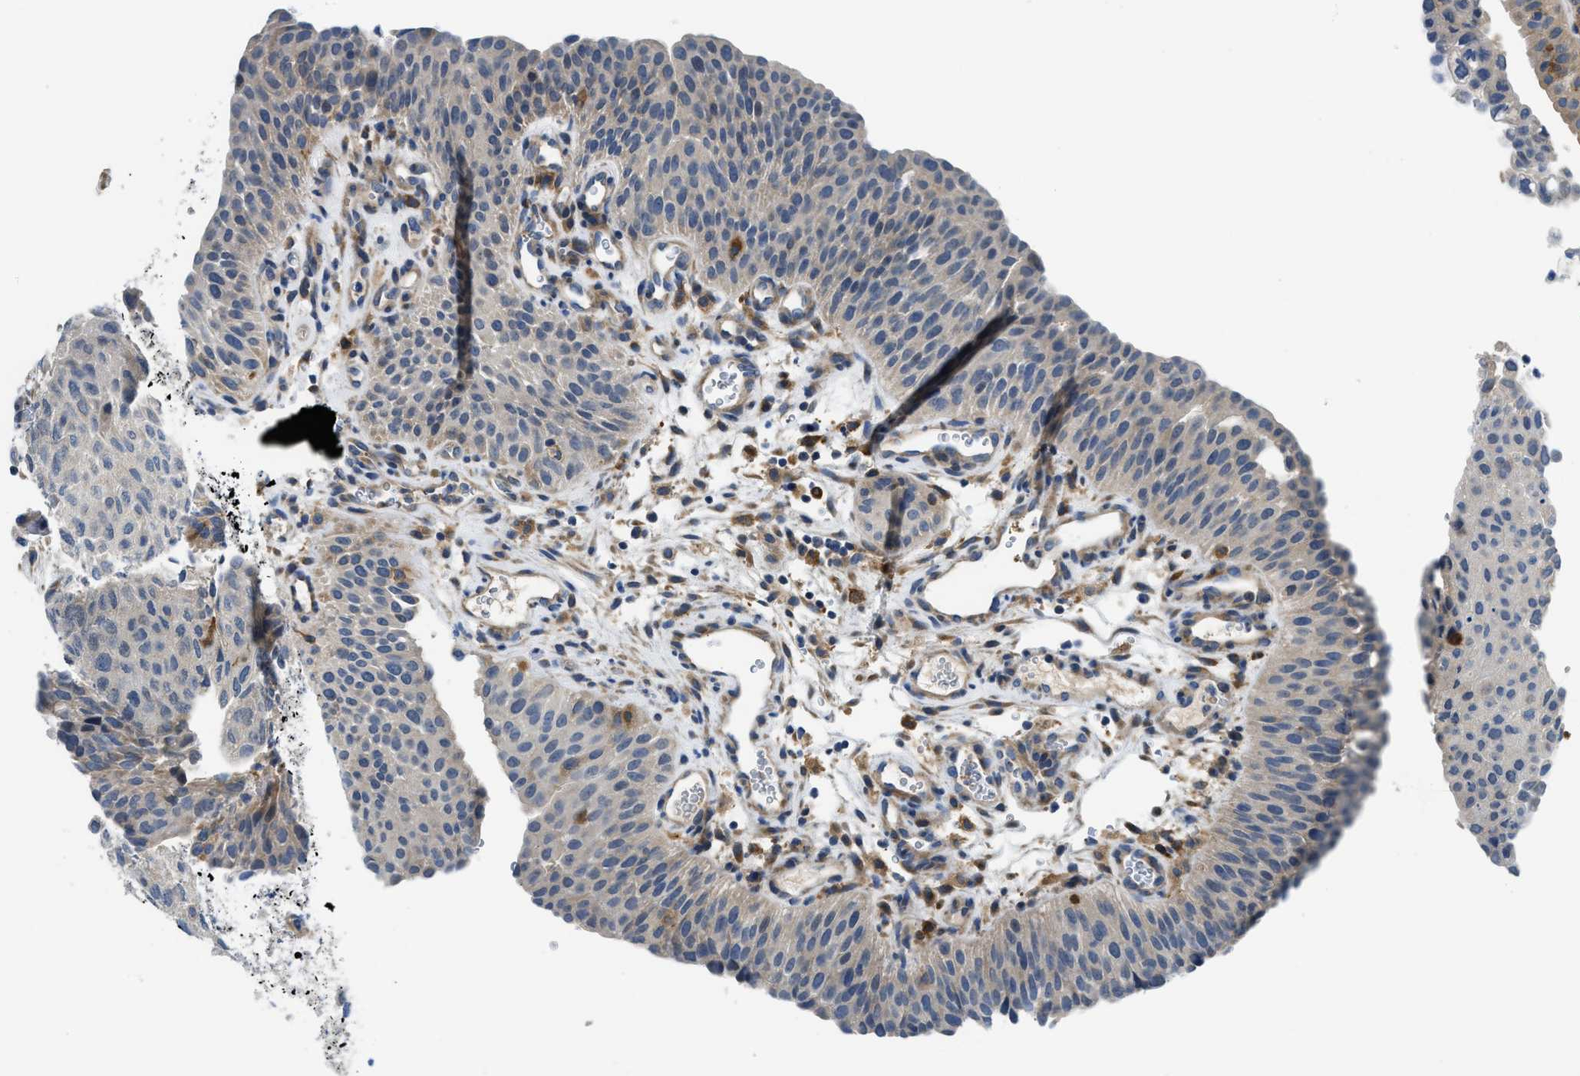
{"staining": {"intensity": "moderate", "quantity": "<25%", "location": "cytoplasmic/membranous"}, "tissue": "urothelial cancer", "cell_type": "Tumor cells", "image_type": "cancer", "snomed": [{"axis": "morphology", "description": "Urothelial carcinoma, Low grade"}, {"axis": "morphology", "description": "Urothelial carcinoma, High grade"}, {"axis": "topography", "description": "Urinary bladder"}], "caption": "Urothelial cancer tissue exhibits moderate cytoplasmic/membranous expression in about <25% of tumor cells", "gene": "LPIN2", "patient": {"sex": "male", "age": 35}}